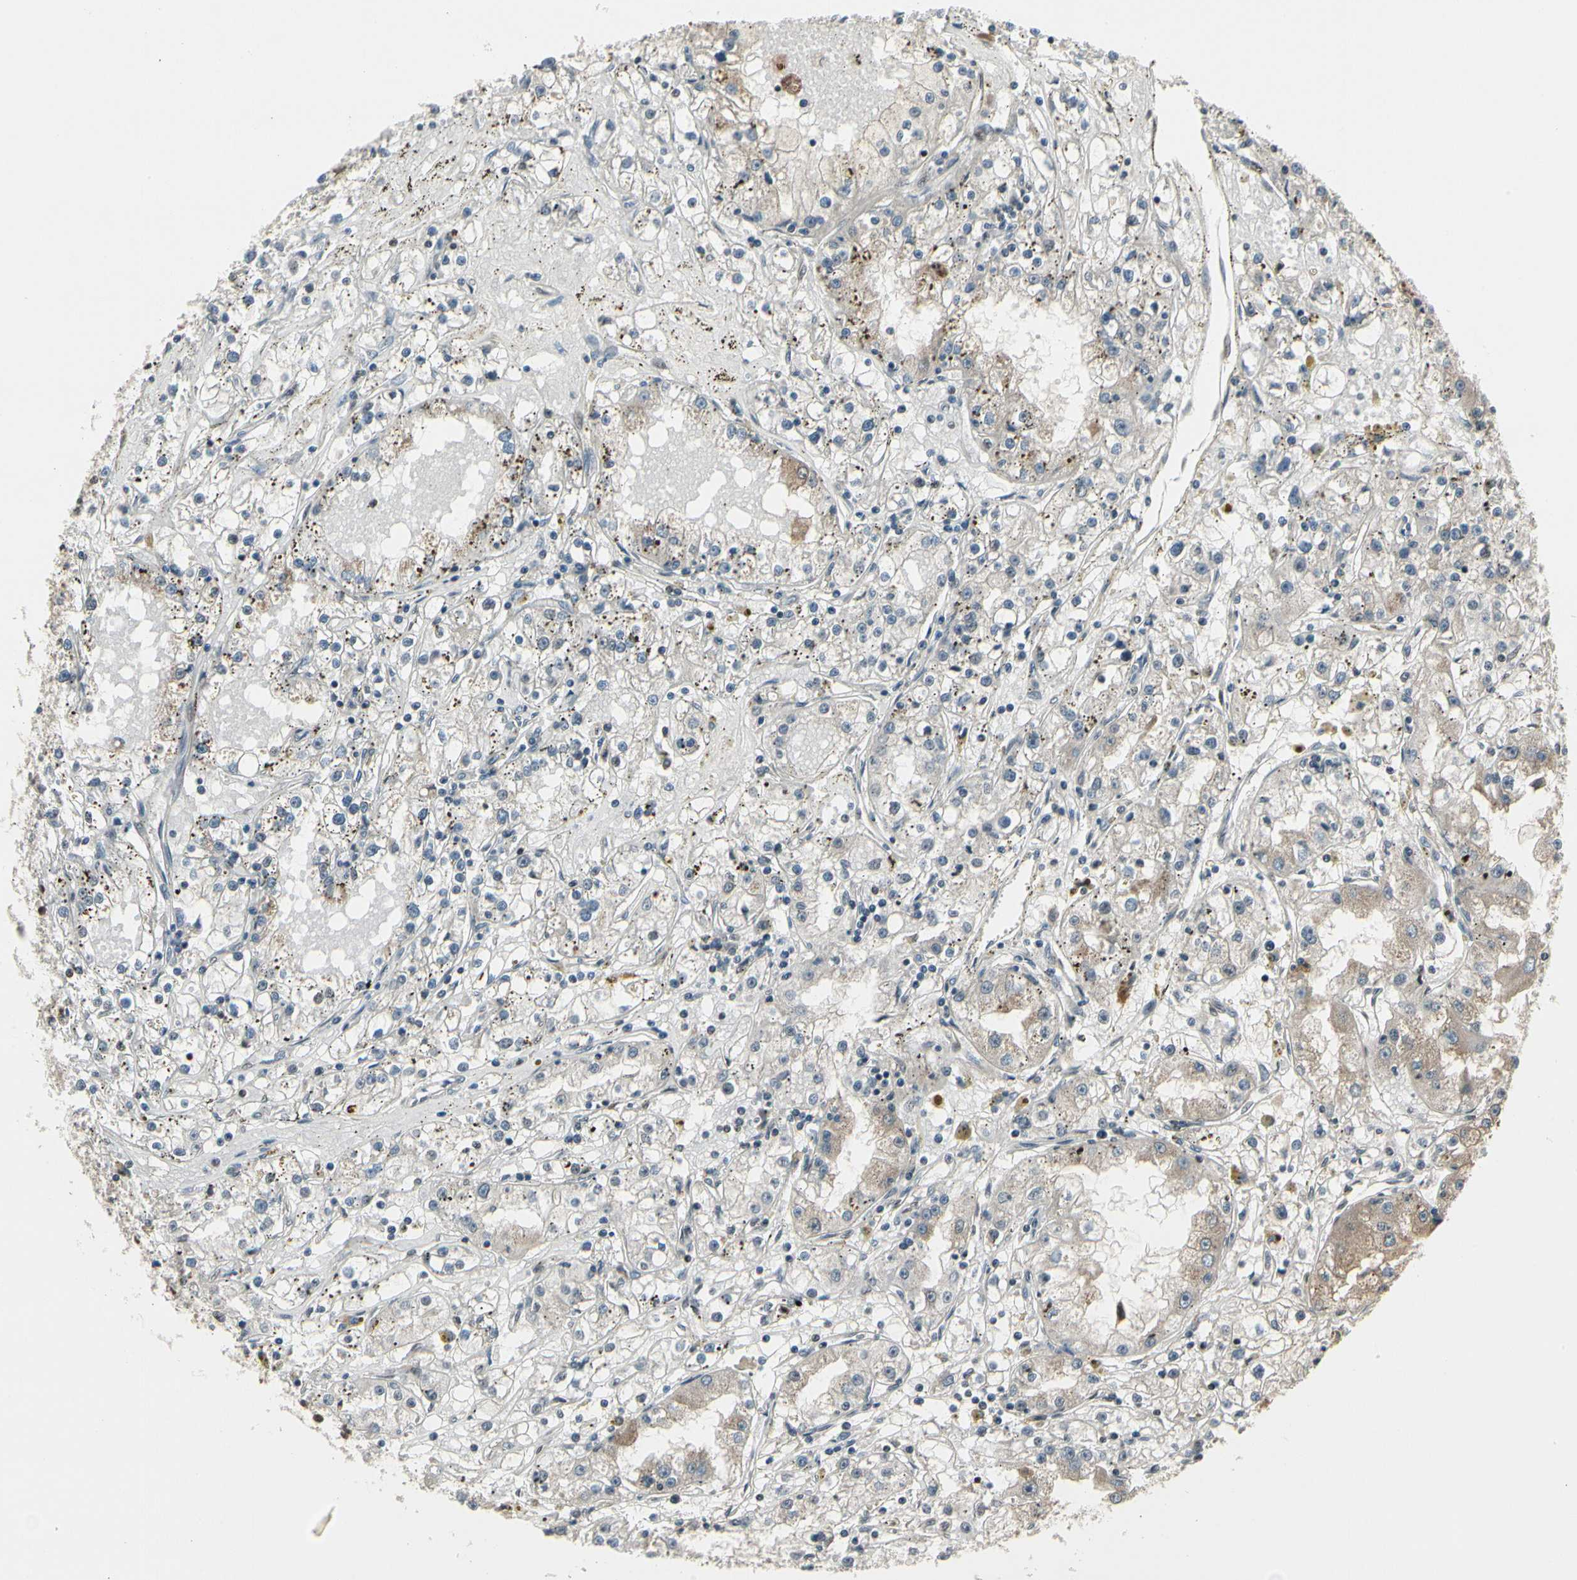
{"staining": {"intensity": "negative", "quantity": "none", "location": "none"}, "tissue": "renal cancer", "cell_type": "Tumor cells", "image_type": "cancer", "snomed": [{"axis": "morphology", "description": "Adenocarcinoma, NOS"}, {"axis": "topography", "description": "Kidney"}], "caption": "Human renal adenocarcinoma stained for a protein using immunohistochemistry (IHC) displays no expression in tumor cells.", "gene": "FOXJ2", "patient": {"sex": "male", "age": 56}}